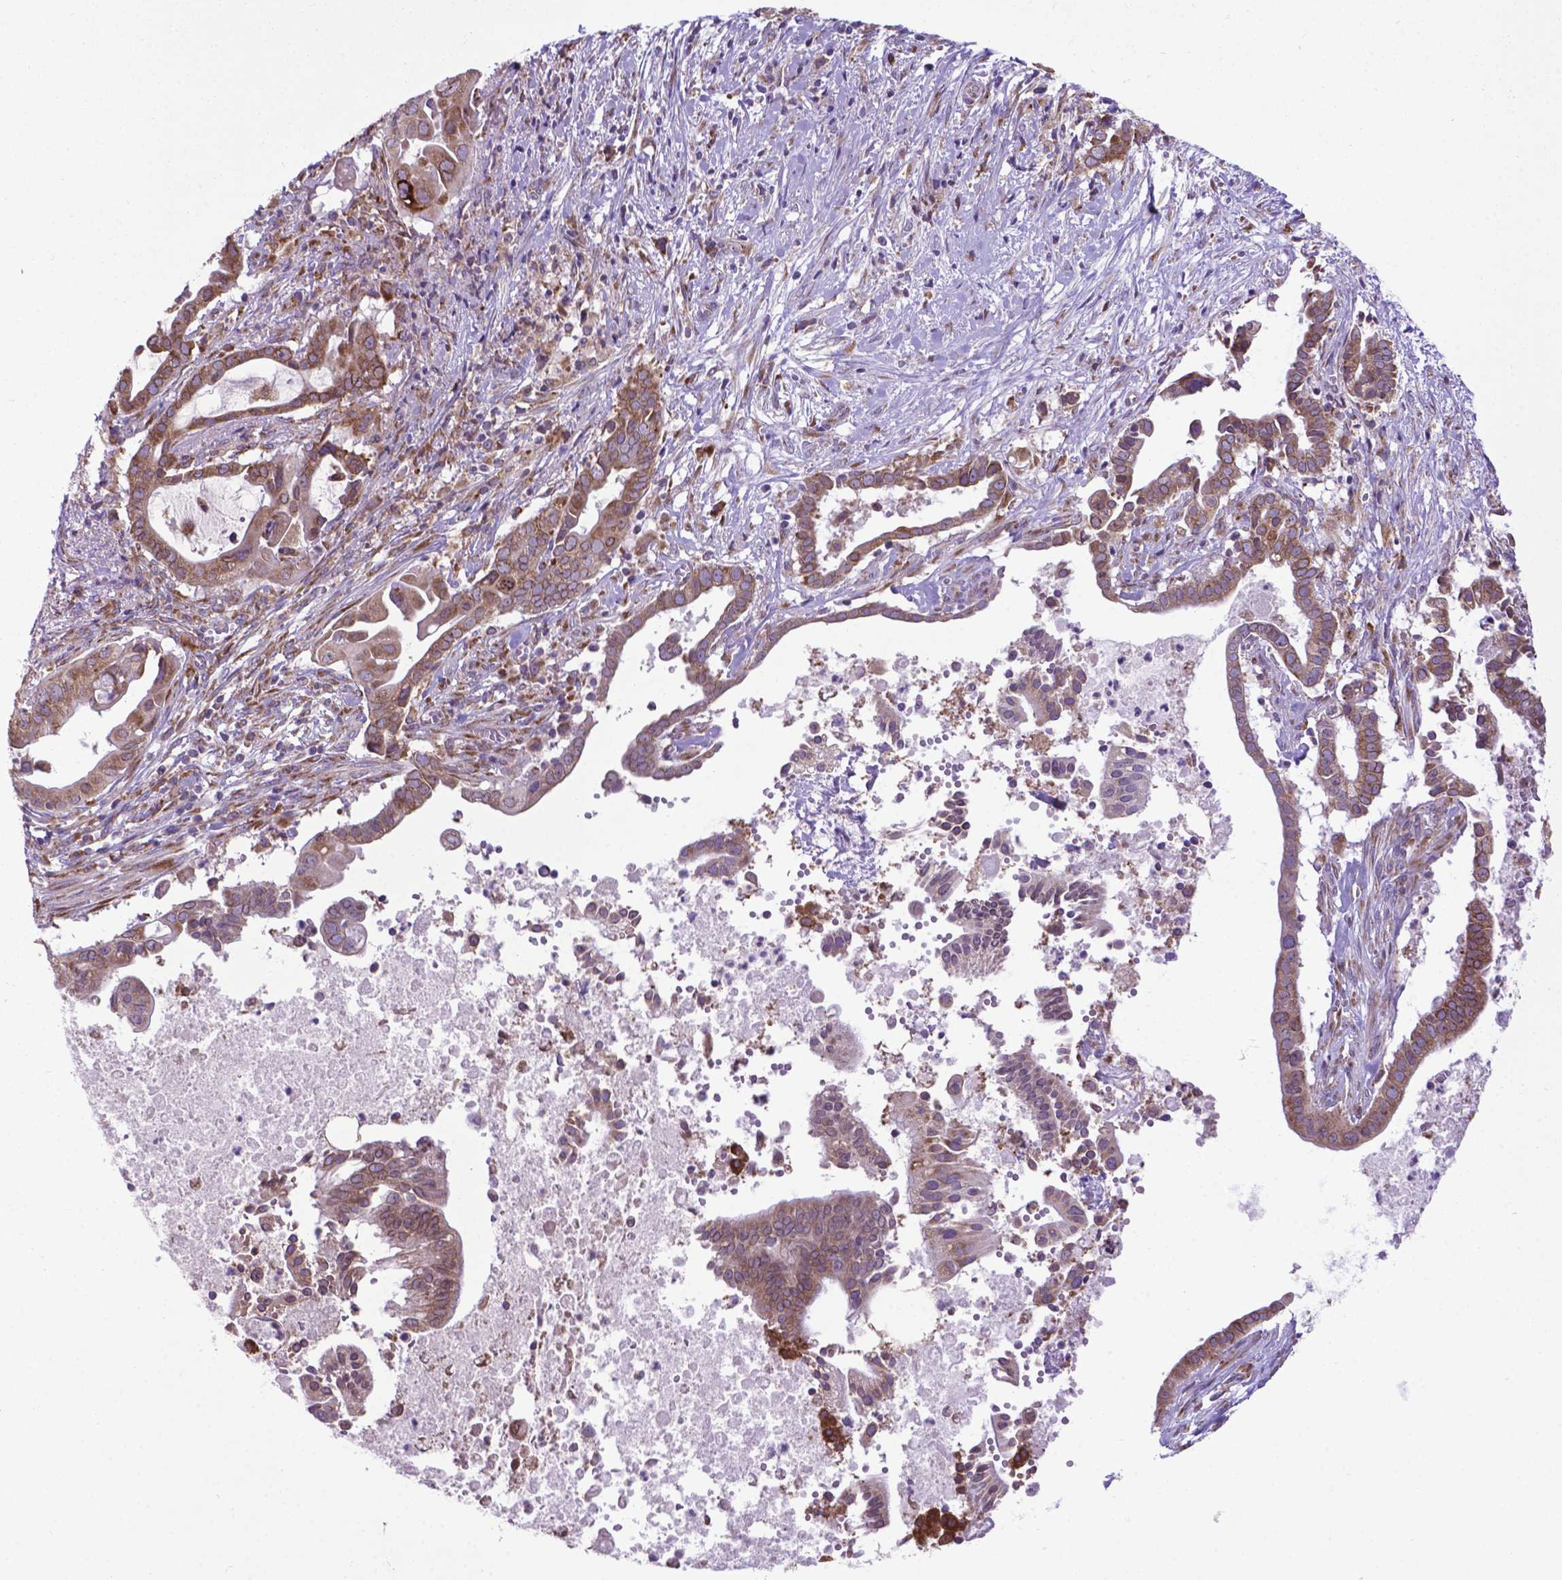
{"staining": {"intensity": "weak", "quantity": ">75%", "location": "cytoplasmic/membranous"}, "tissue": "pancreatic cancer", "cell_type": "Tumor cells", "image_type": "cancer", "snomed": [{"axis": "morphology", "description": "Adenocarcinoma, NOS"}, {"axis": "topography", "description": "Pancreas"}], "caption": "This histopathology image reveals IHC staining of pancreatic cancer (adenocarcinoma), with low weak cytoplasmic/membranous positivity in approximately >75% of tumor cells.", "gene": "WDR83OS", "patient": {"sex": "male", "age": 61}}